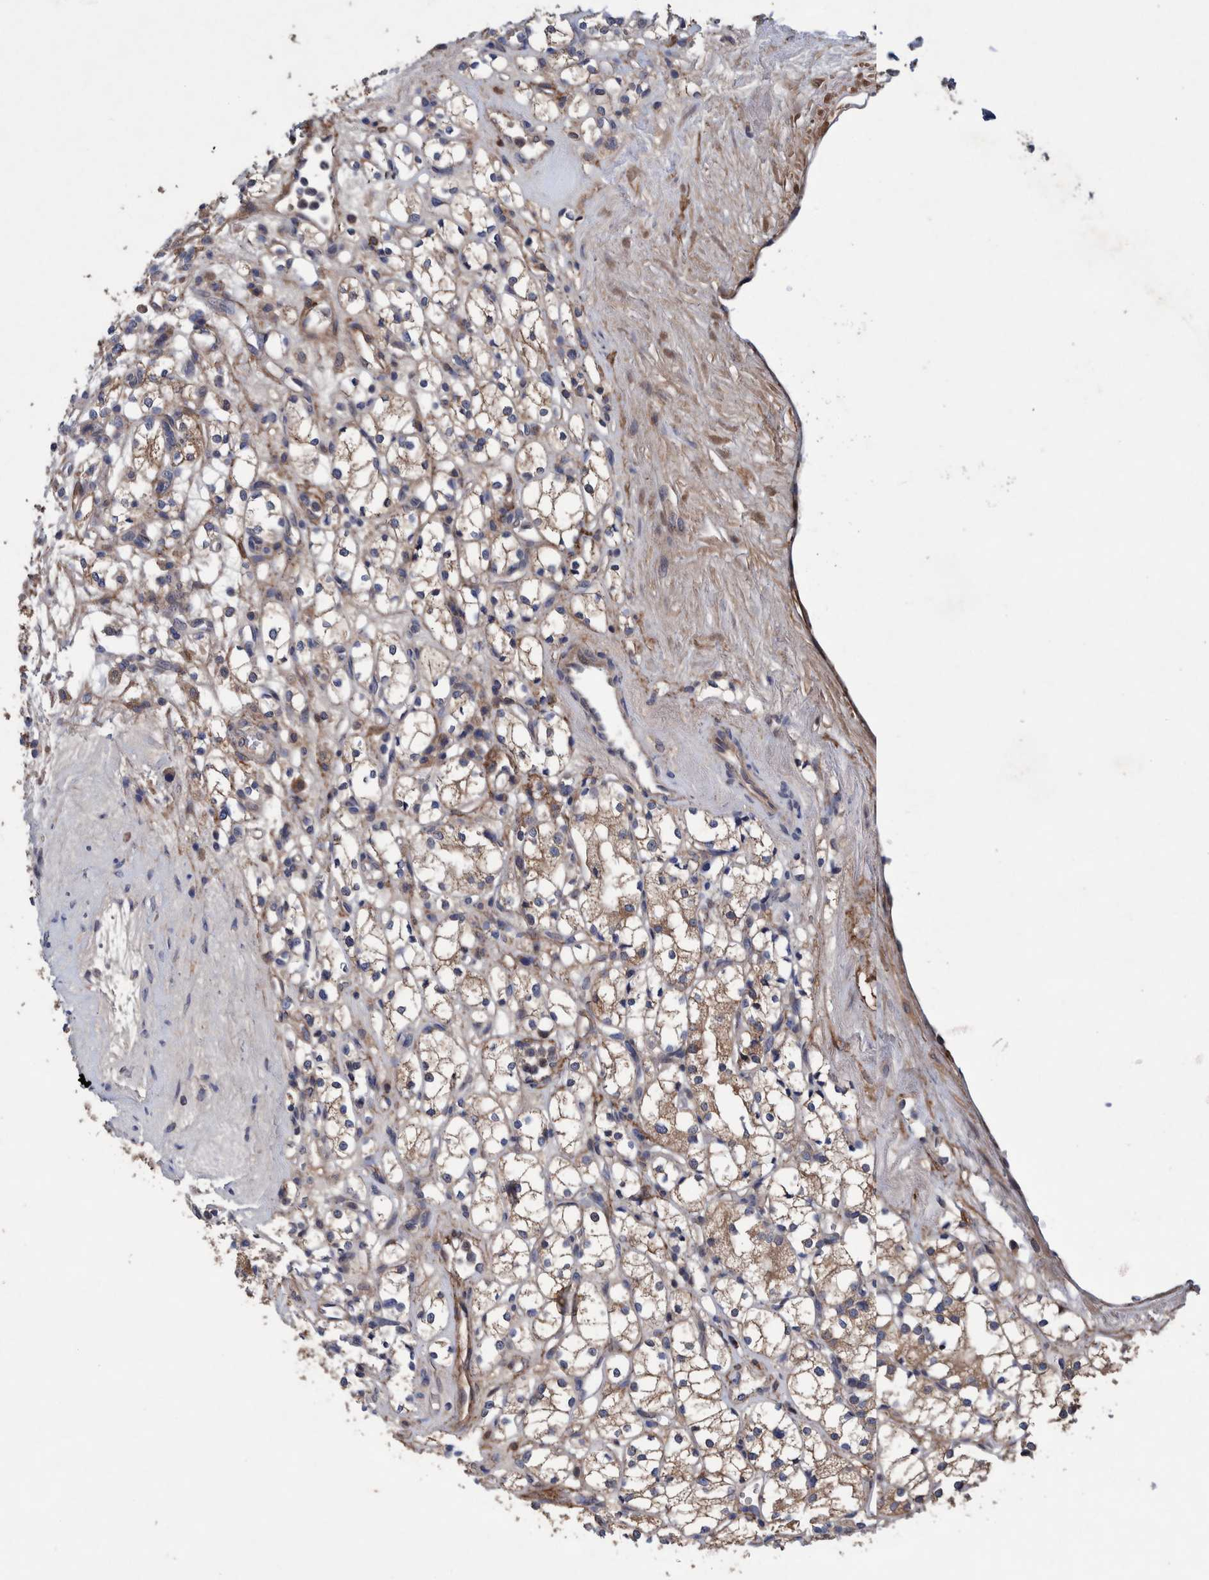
{"staining": {"intensity": "weak", "quantity": ">75%", "location": "cytoplasmic/membranous"}, "tissue": "renal cancer", "cell_type": "Tumor cells", "image_type": "cancer", "snomed": [{"axis": "morphology", "description": "Adenocarcinoma, NOS"}, {"axis": "topography", "description": "Kidney"}], "caption": "Protein analysis of adenocarcinoma (renal) tissue reveals weak cytoplasmic/membranous expression in approximately >75% of tumor cells.", "gene": "PIK3R6", "patient": {"sex": "male", "age": 77}}